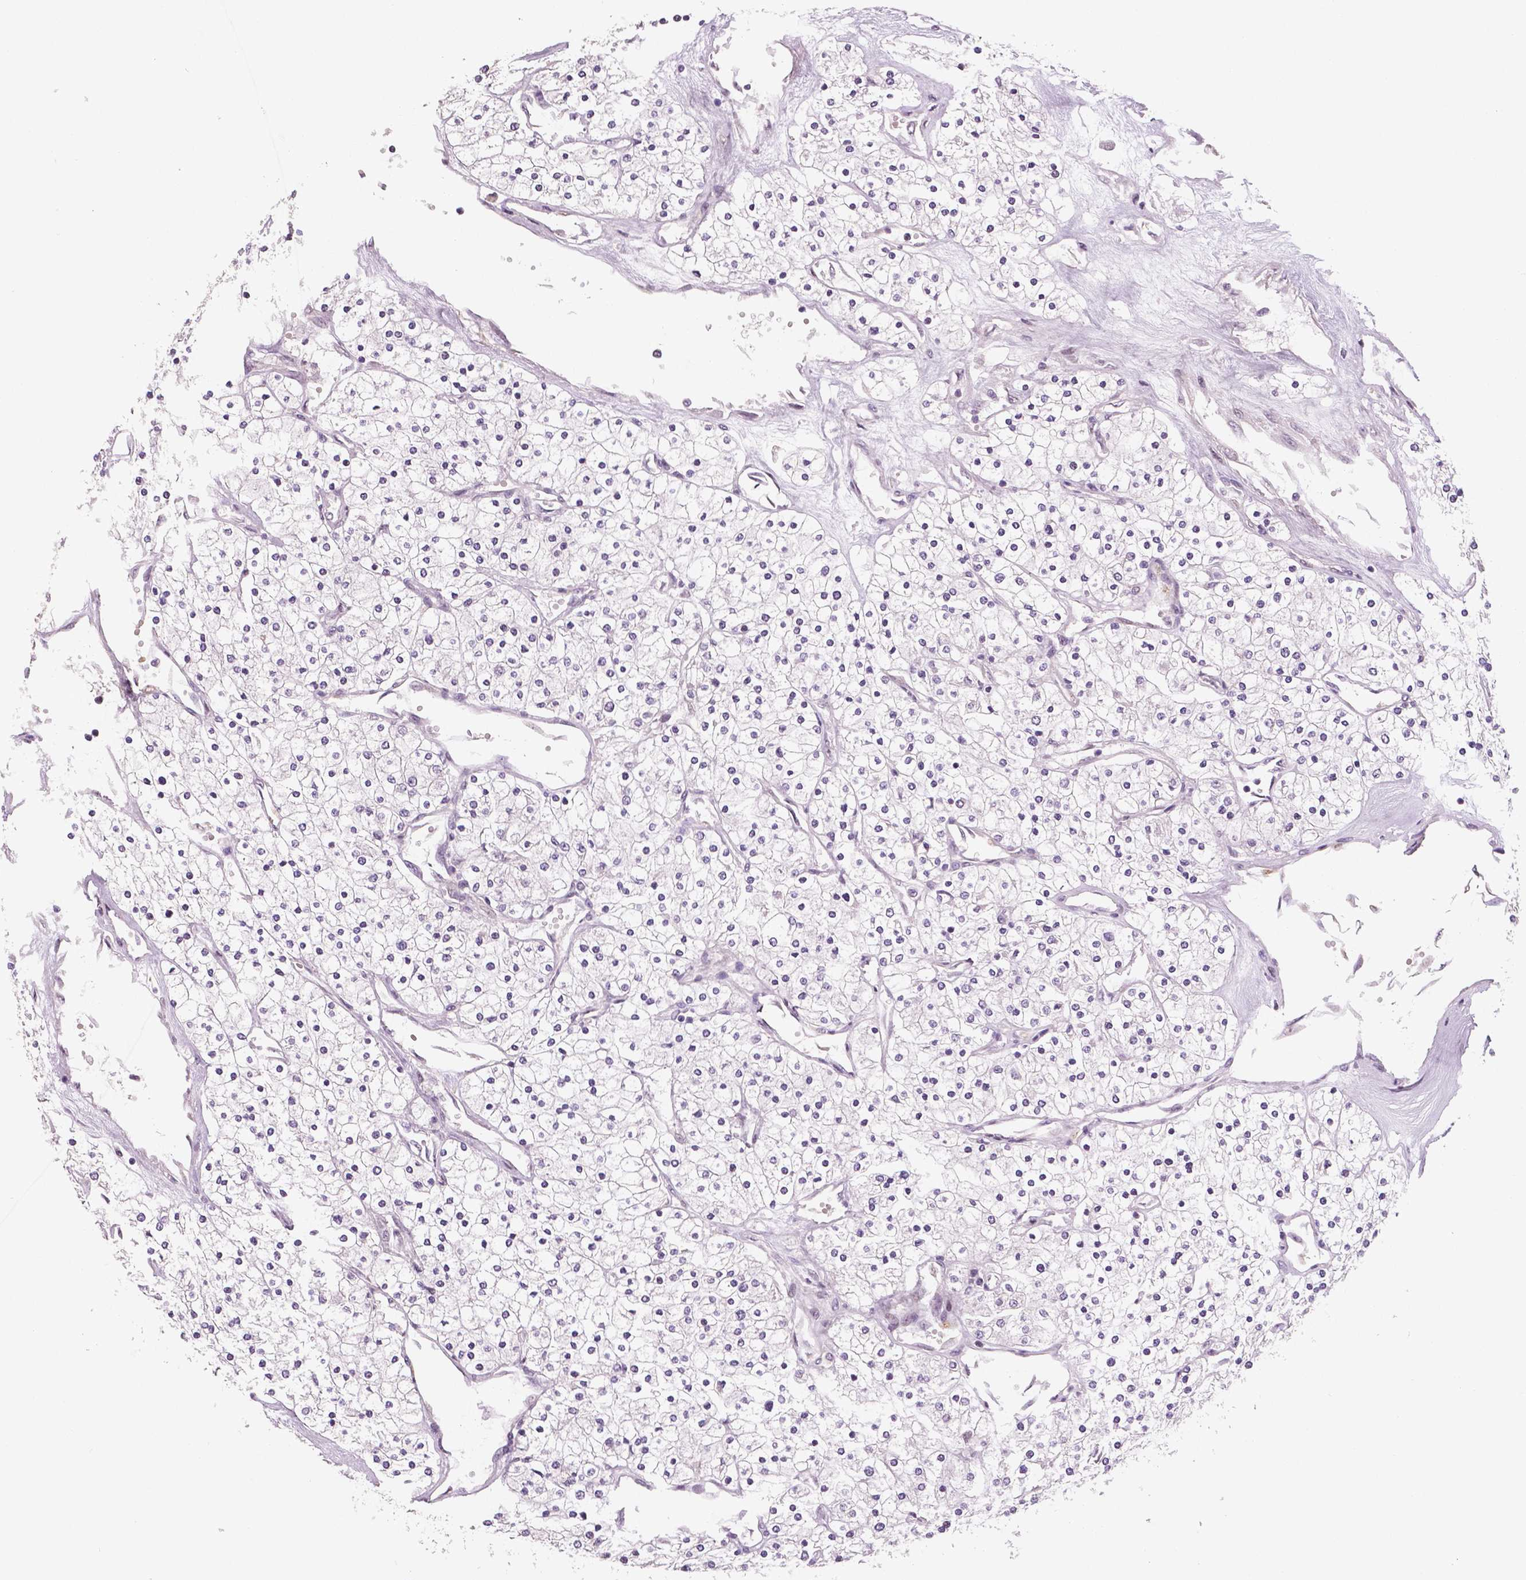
{"staining": {"intensity": "negative", "quantity": "none", "location": "none"}, "tissue": "renal cancer", "cell_type": "Tumor cells", "image_type": "cancer", "snomed": [{"axis": "morphology", "description": "Adenocarcinoma, NOS"}, {"axis": "topography", "description": "Kidney"}], "caption": "Immunohistochemistry image of renal cancer (adenocarcinoma) stained for a protein (brown), which exhibits no staining in tumor cells.", "gene": "STAT3", "patient": {"sex": "male", "age": 80}}